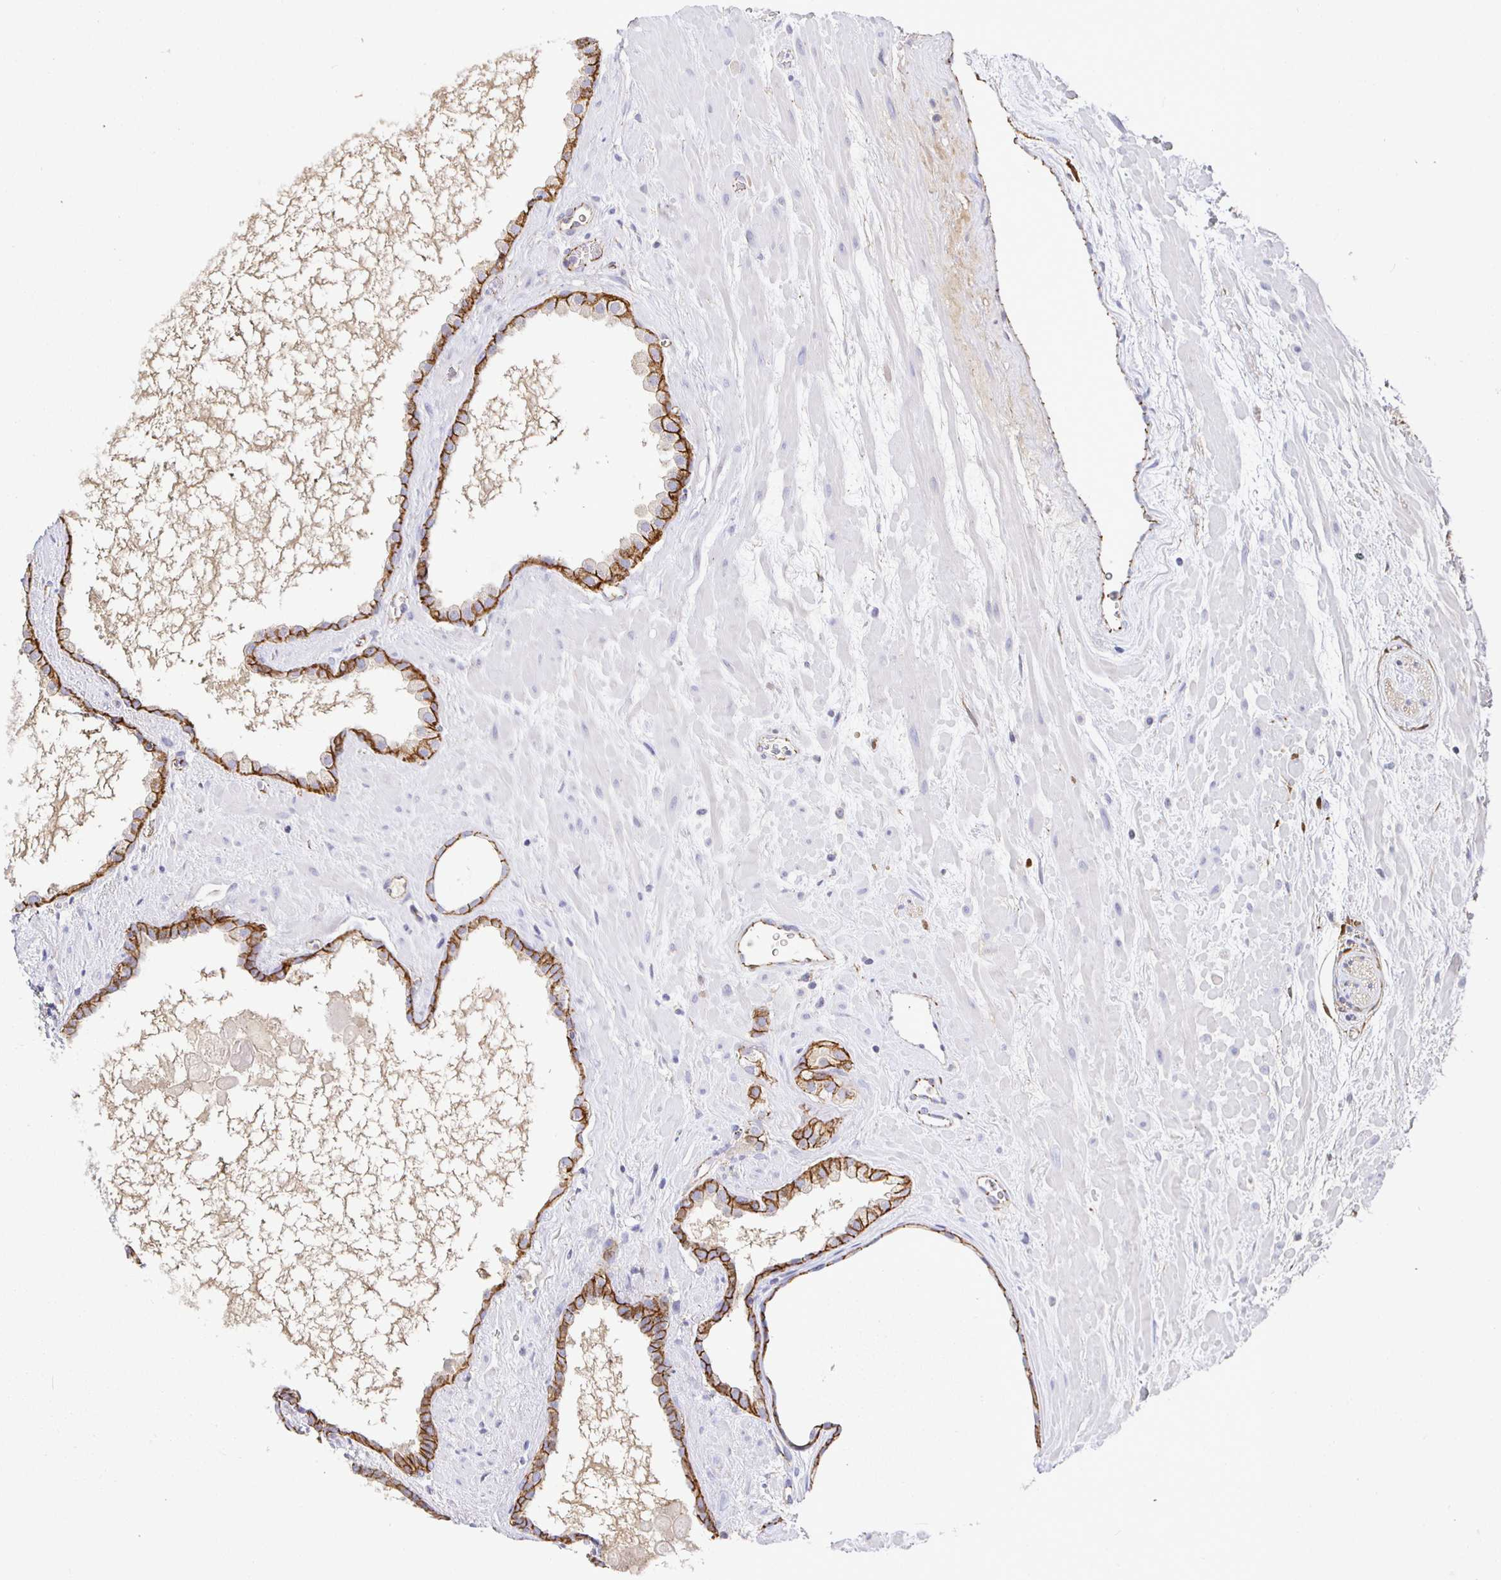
{"staining": {"intensity": "strong", "quantity": ">75%", "location": "cytoplasmic/membranous"}, "tissue": "prostate cancer", "cell_type": "Tumor cells", "image_type": "cancer", "snomed": [{"axis": "morphology", "description": "Adenocarcinoma, Low grade"}, {"axis": "topography", "description": "Prostate"}], "caption": "Strong cytoplasmic/membranous staining is present in approximately >75% of tumor cells in prostate cancer.", "gene": "PIWIL3", "patient": {"sex": "male", "age": 62}}